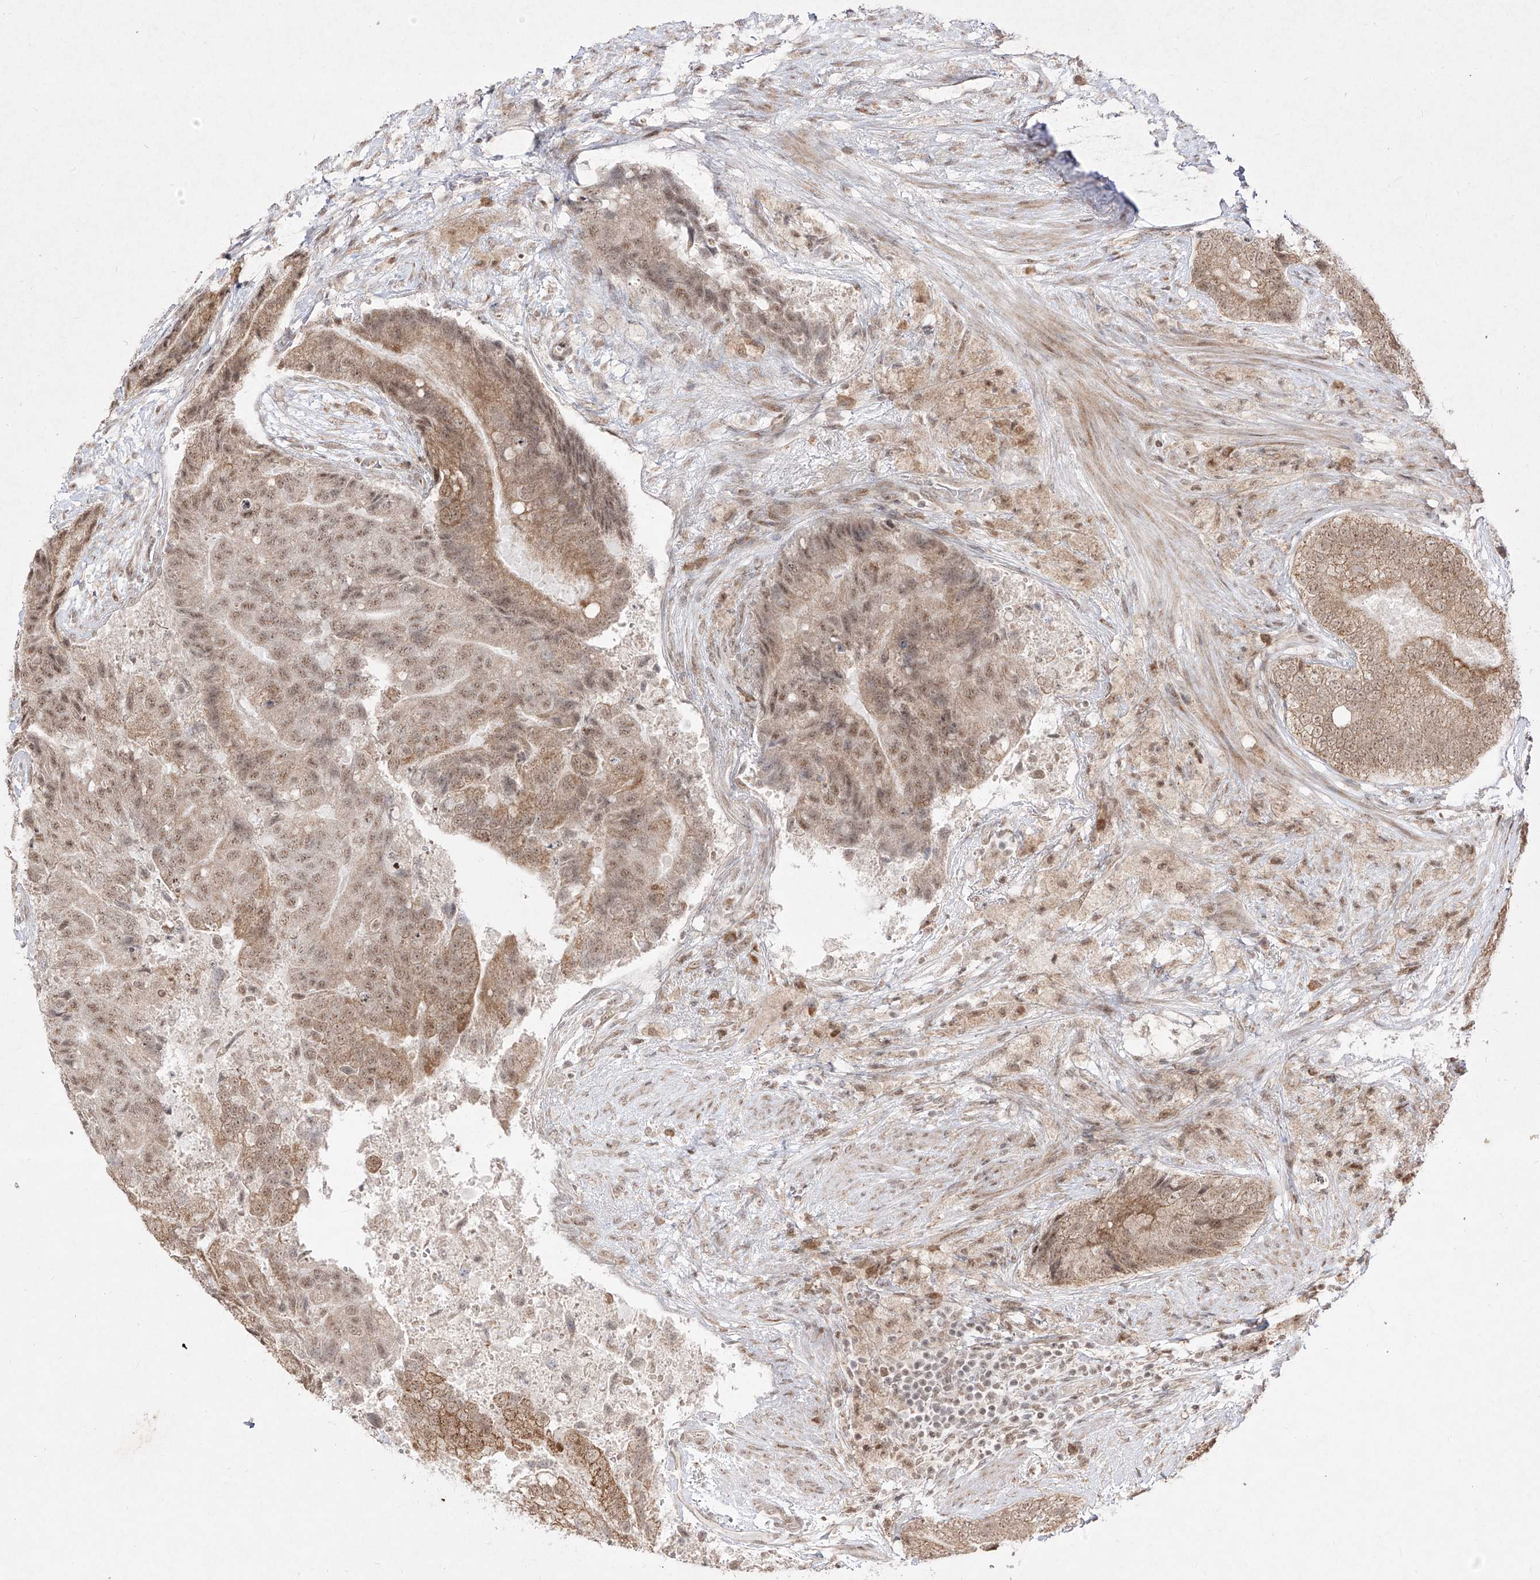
{"staining": {"intensity": "moderate", "quantity": ">75%", "location": "cytoplasmic/membranous,nuclear"}, "tissue": "prostate cancer", "cell_type": "Tumor cells", "image_type": "cancer", "snomed": [{"axis": "morphology", "description": "Adenocarcinoma, High grade"}, {"axis": "topography", "description": "Prostate"}], "caption": "Prostate cancer (adenocarcinoma (high-grade)) stained with DAB IHC displays medium levels of moderate cytoplasmic/membranous and nuclear expression in about >75% of tumor cells.", "gene": "SNRNP27", "patient": {"sex": "male", "age": 70}}